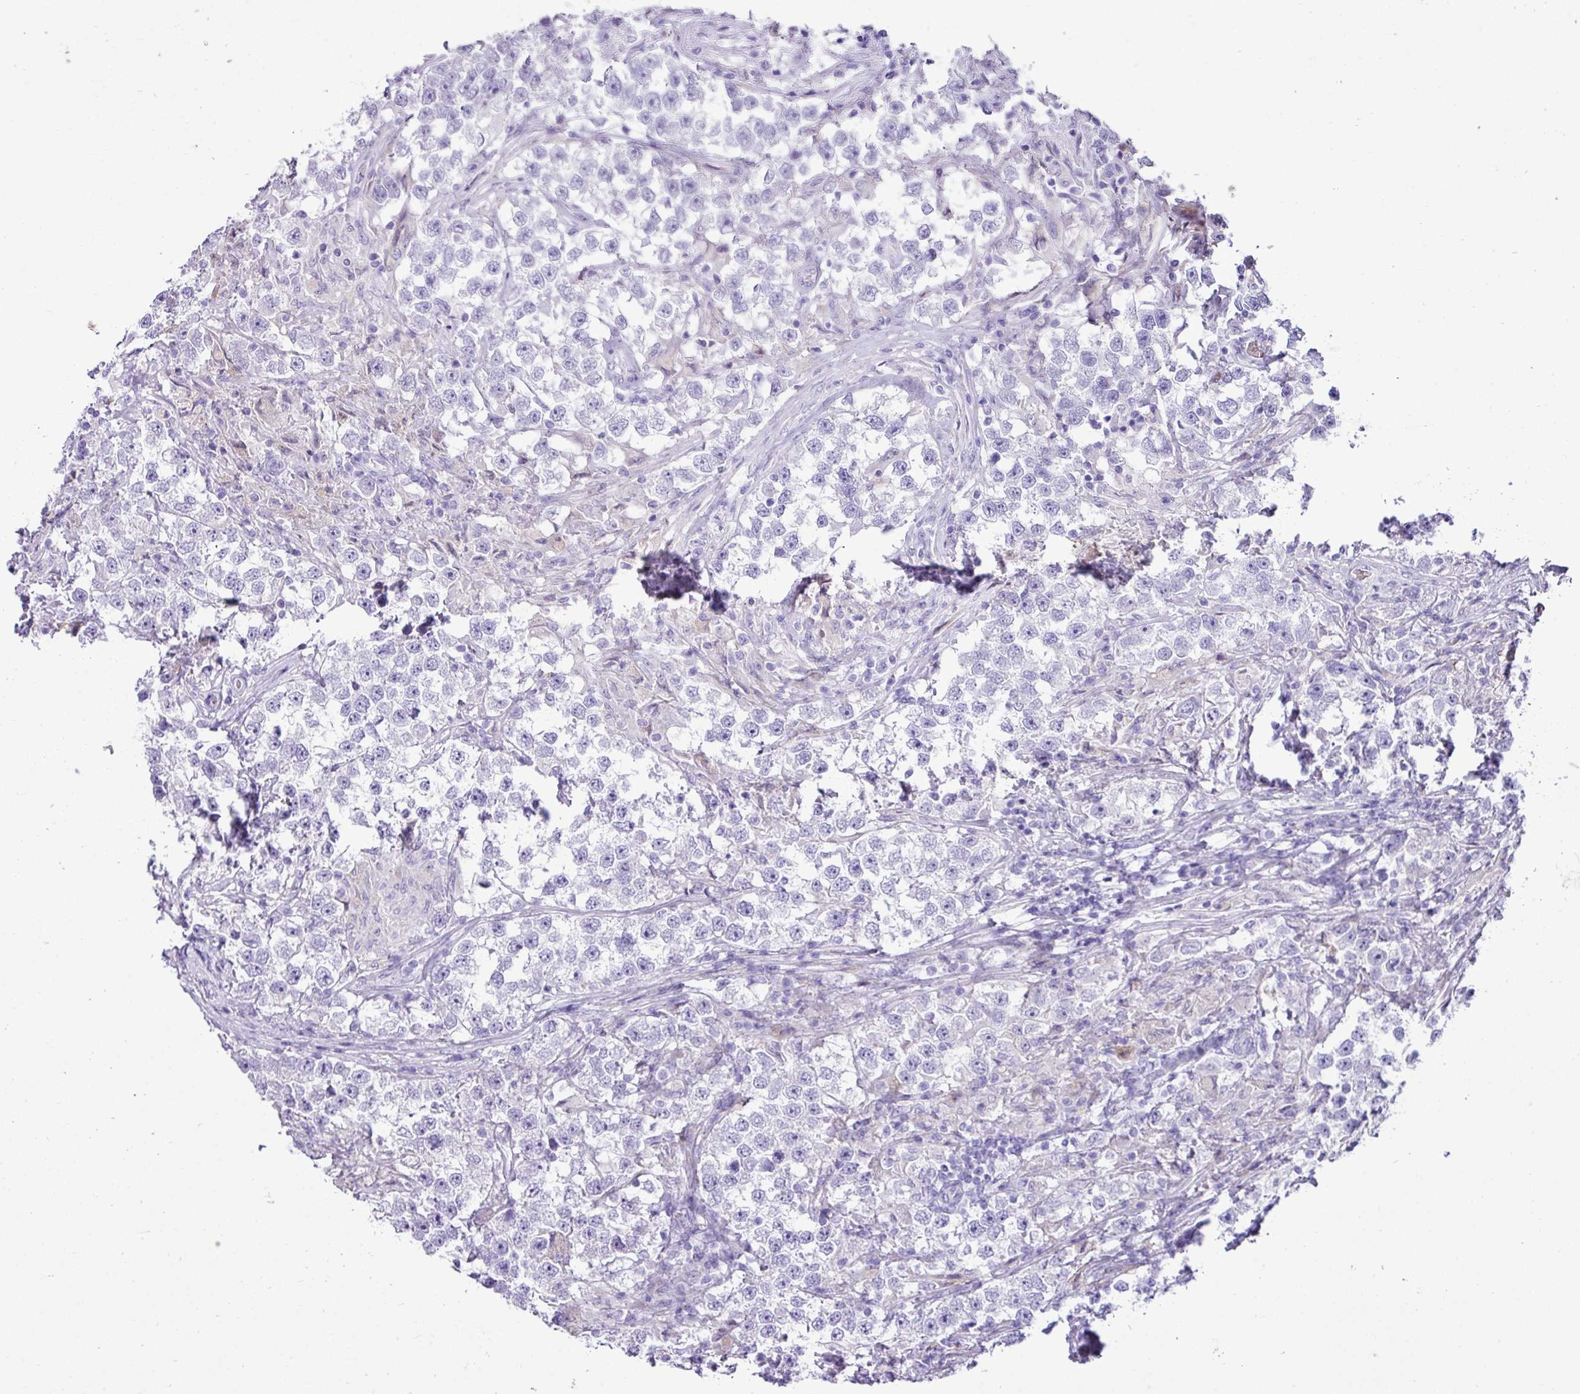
{"staining": {"intensity": "negative", "quantity": "none", "location": "none"}, "tissue": "testis cancer", "cell_type": "Tumor cells", "image_type": "cancer", "snomed": [{"axis": "morphology", "description": "Seminoma, NOS"}, {"axis": "topography", "description": "Testis"}], "caption": "Photomicrograph shows no significant protein staining in tumor cells of testis cancer (seminoma).", "gene": "ZSCAN5A", "patient": {"sex": "male", "age": 46}}